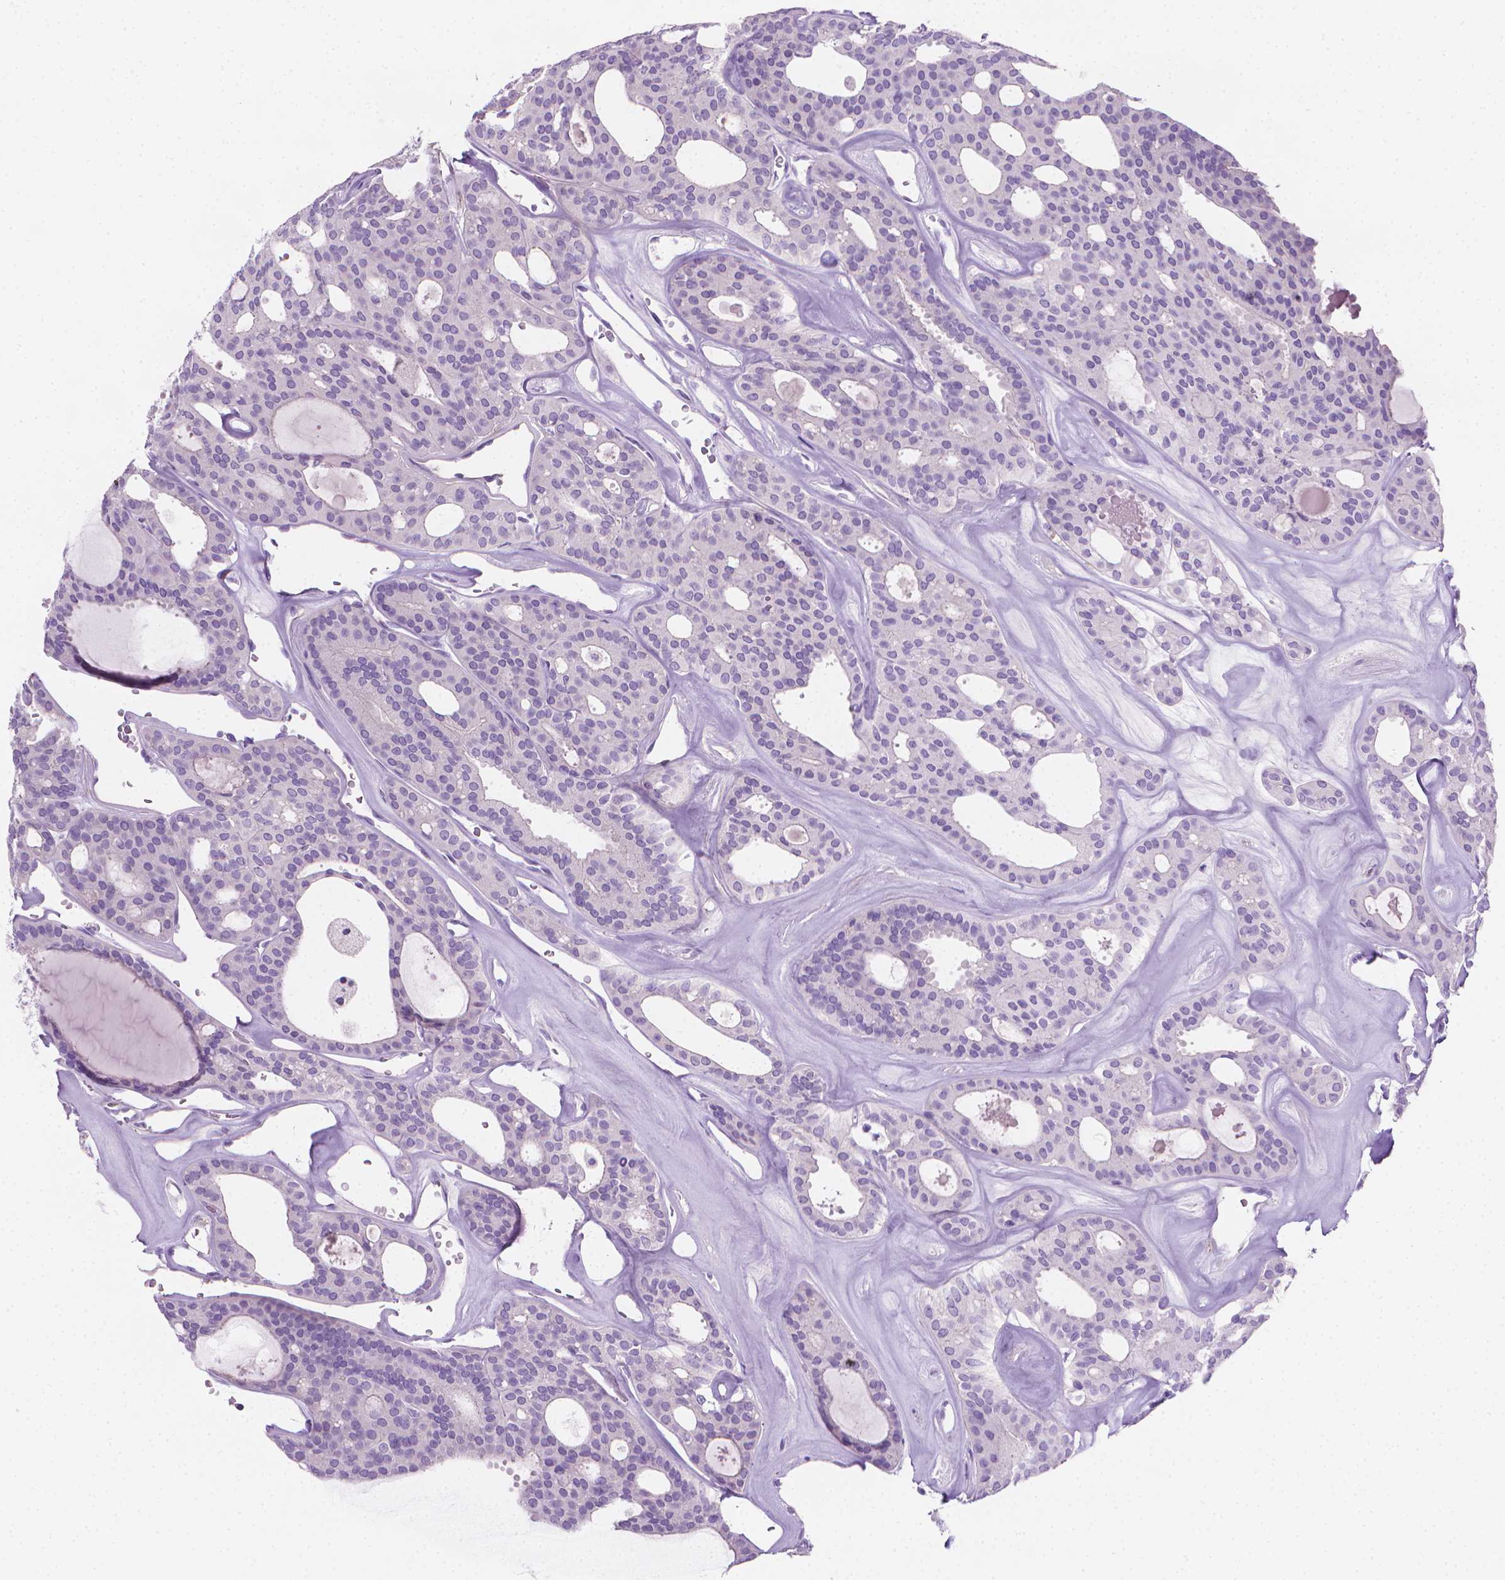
{"staining": {"intensity": "negative", "quantity": "none", "location": "none"}, "tissue": "thyroid cancer", "cell_type": "Tumor cells", "image_type": "cancer", "snomed": [{"axis": "morphology", "description": "Follicular adenoma carcinoma, NOS"}, {"axis": "topography", "description": "Thyroid gland"}], "caption": "The image shows no staining of tumor cells in thyroid cancer.", "gene": "FASN", "patient": {"sex": "male", "age": 75}}